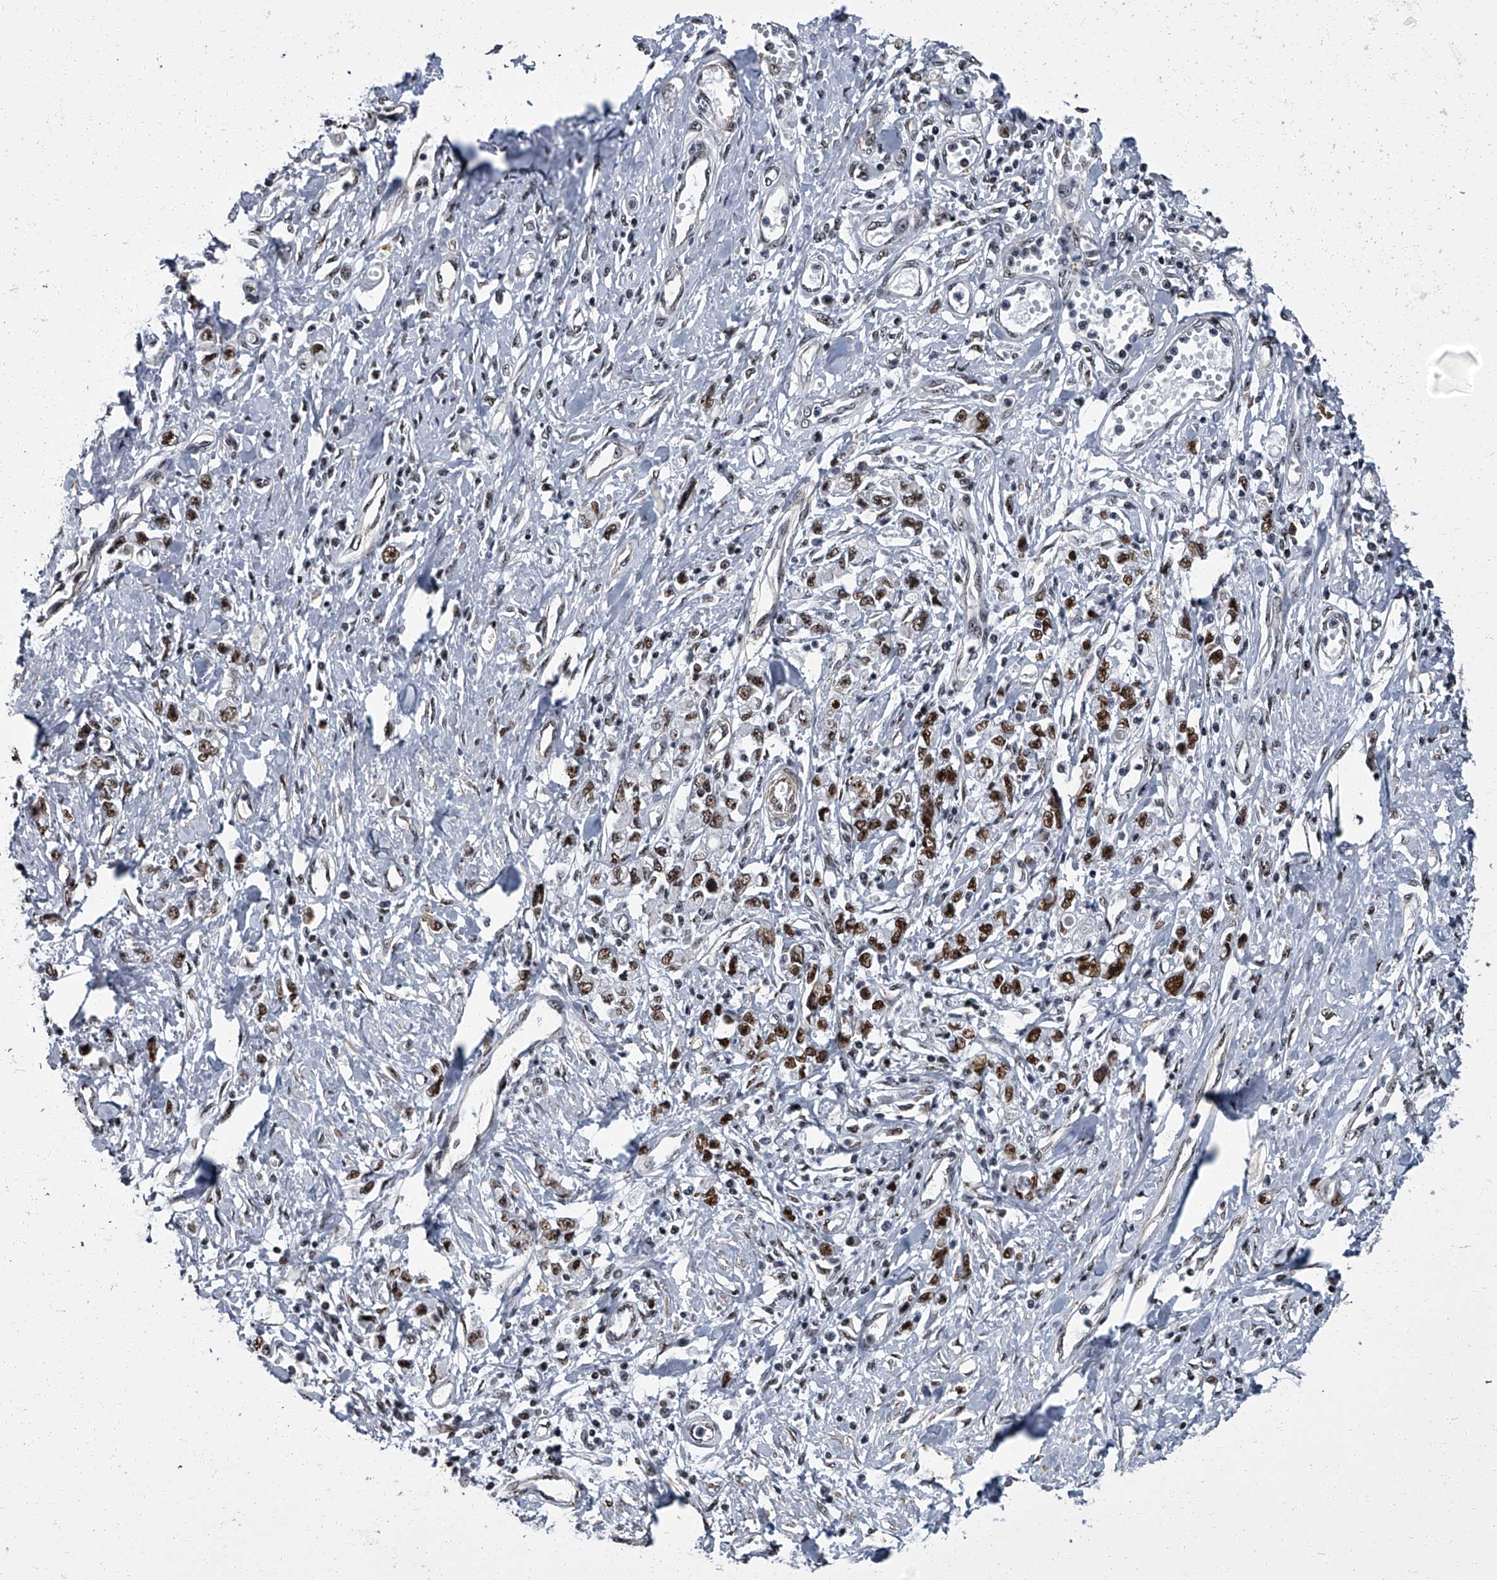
{"staining": {"intensity": "strong", "quantity": "25%-75%", "location": "nuclear"}, "tissue": "stomach cancer", "cell_type": "Tumor cells", "image_type": "cancer", "snomed": [{"axis": "morphology", "description": "Adenocarcinoma, NOS"}, {"axis": "topography", "description": "Stomach"}], "caption": "A photomicrograph of human stomach cancer stained for a protein shows strong nuclear brown staining in tumor cells.", "gene": "ZNF518B", "patient": {"sex": "female", "age": 76}}